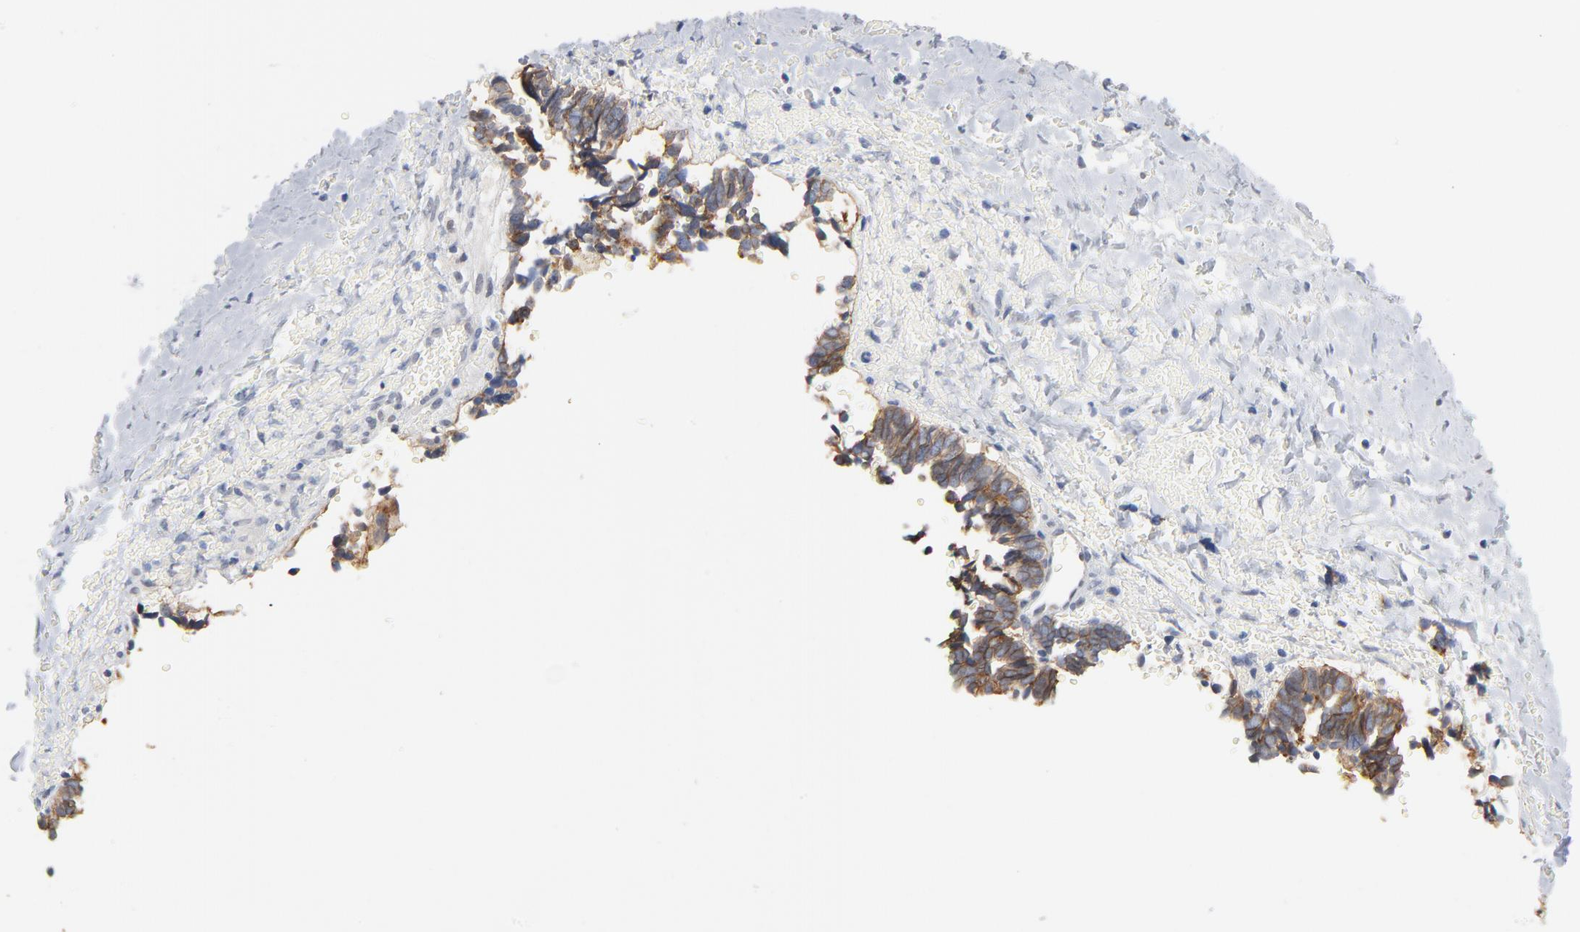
{"staining": {"intensity": "weak", "quantity": ">75%", "location": "cytoplasmic/membranous"}, "tissue": "ovarian cancer", "cell_type": "Tumor cells", "image_type": "cancer", "snomed": [{"axis": "morphology", "description": "Cystadenocarcinoma, serous, NOS"}, {"axis": "topography", "description": "Ovary"}], "caption": "Immunohistochemical staining of ovarian cancer reveals weak cytoplasmic/membranous protein positivity in about >75% of tumor cells.", "gene": "EPCAM", "patient": {"sex": "female", "age": 77}}